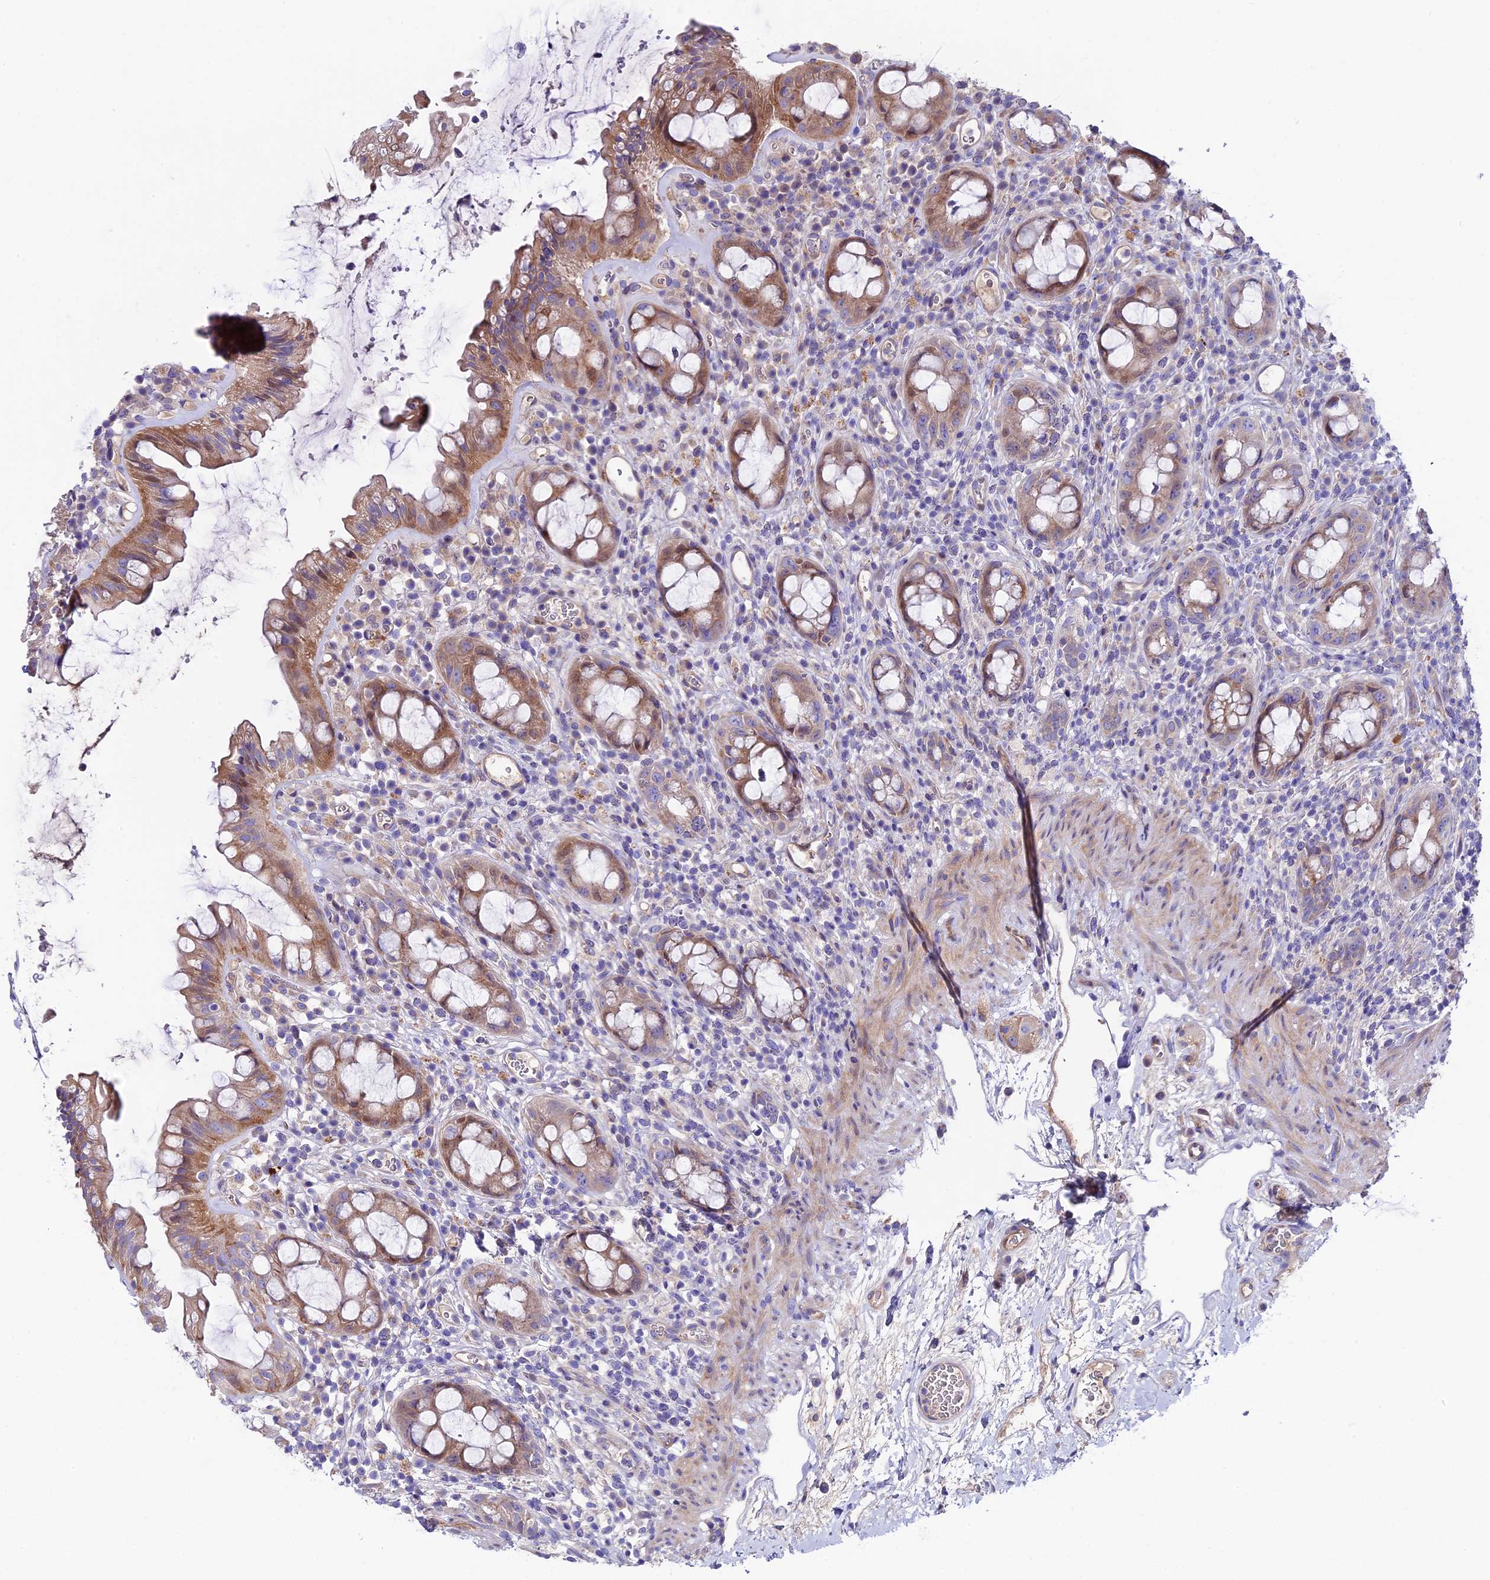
{"staining": {"intensity": "moderate", "quantity": ">75%", "location": "cytoplasmic/membranous"}, "tissue": "rectum", "cell_type": "Glandular cells", "image_type": "normal", "snomed": [{"axis": "morphology", "description": "Normal tissue, NOS"}, {"axis": "topography", "description": "Rectum"}], "caption": "This is a histology image of IHC staining of normal rectum, which shows moderate expression in the cytoplasmic/membranous of glandular cells.", "gene": "PIGU", "patient": {"sex": "female", "age": 57}}